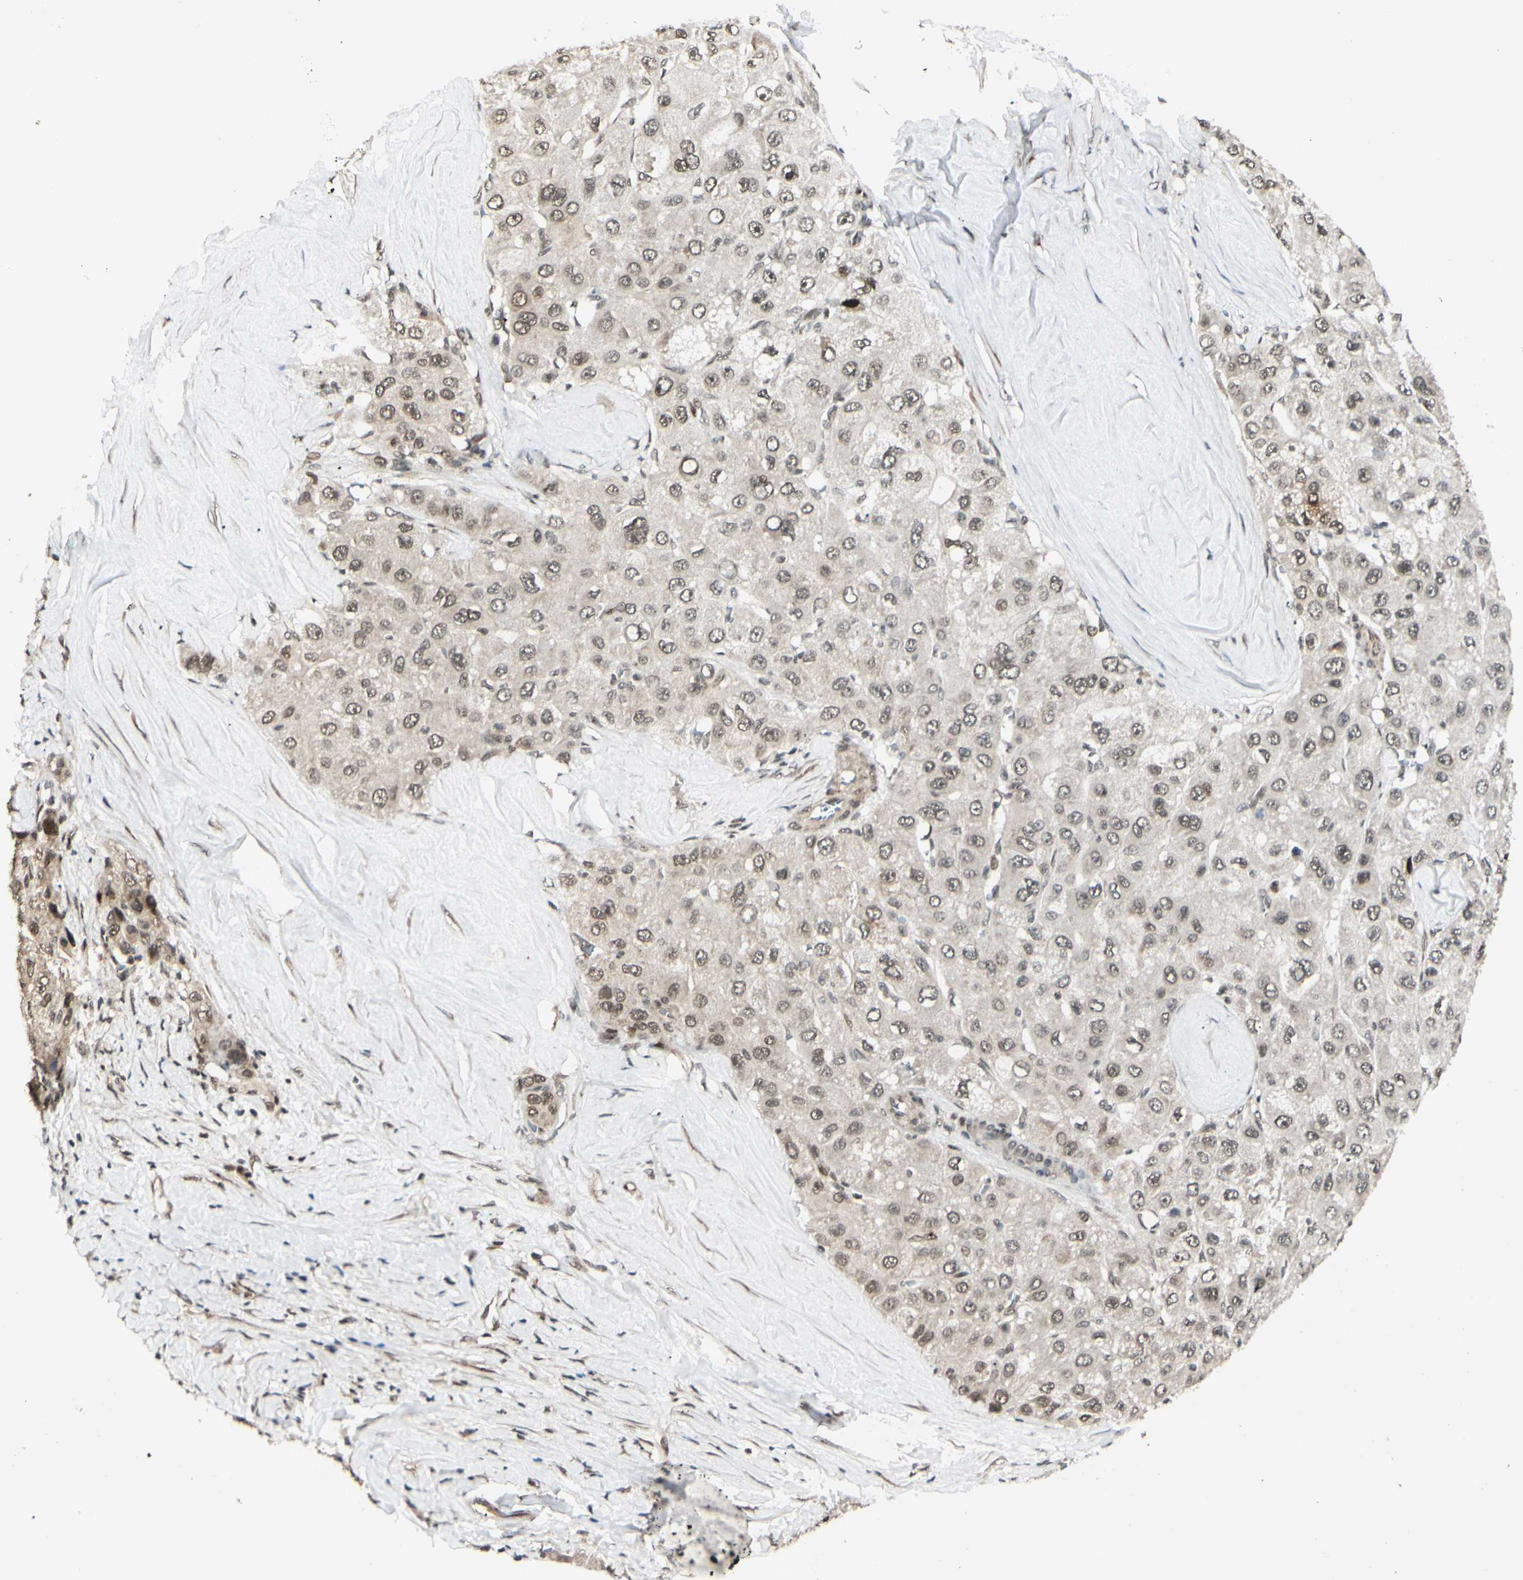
{"staining": {"intensity": "moderate", "quantity": ">75%", "location": "cytoplasmic/membranous,nuclear"}, "tissue": "liver cancer", "cell_type": "Tumor cells", "image_type": "cancer", "snomed": [{"axis": "morphology", "description": "Carcinoma, Hepatocellular, NOS"}, {"axis": "topography", "description": "Liver"}], "caption": "Protein staining of liver cancer tissue displays moderate cytoplasmic/membranous and nuclear positivity in approximately >75% of tumor cells.", "gene": "BRMS1", "patient": {"sex": "male", "age": 80}}